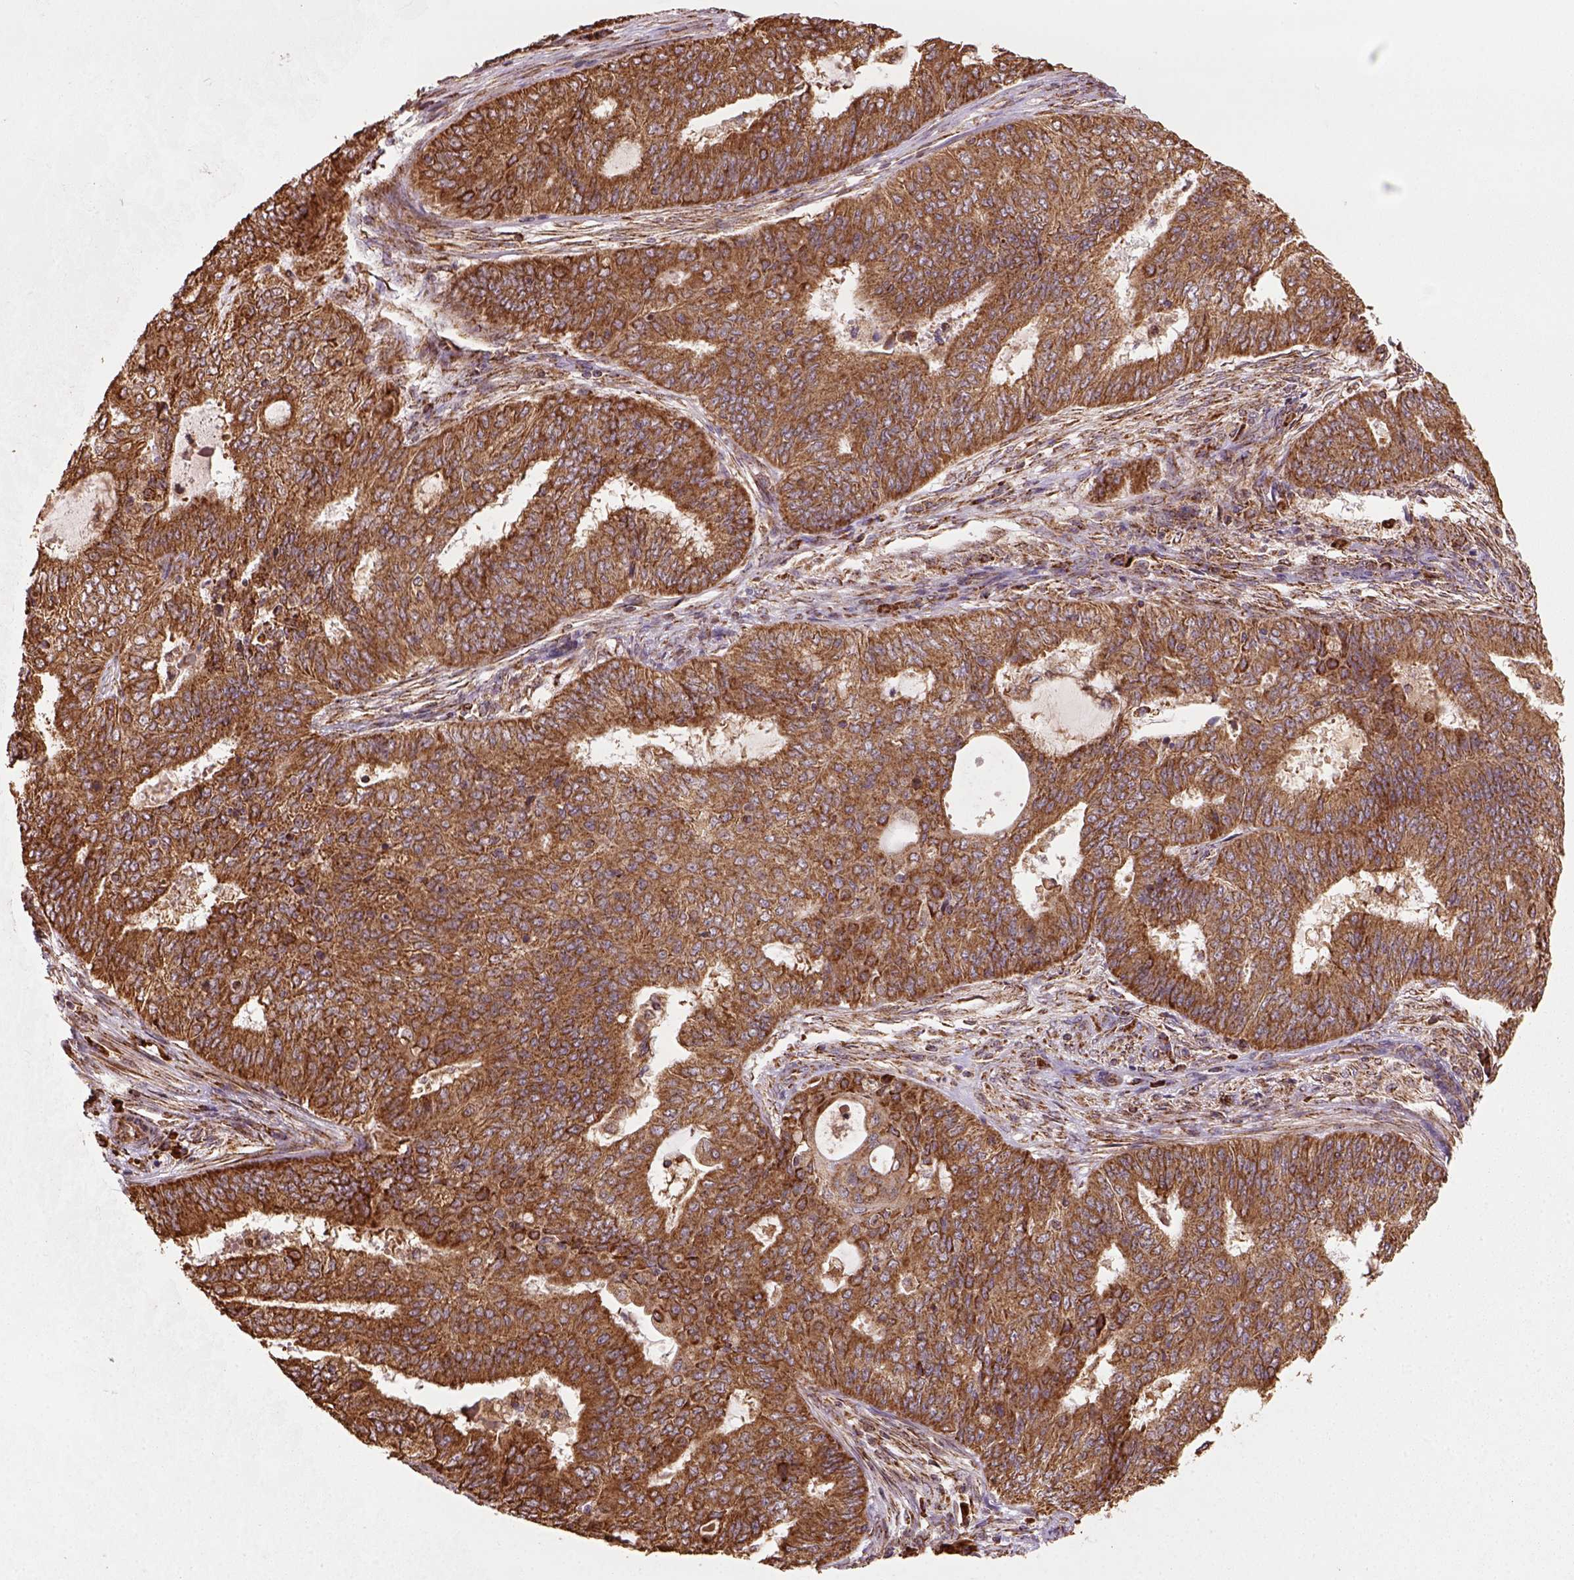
{"staining": {"intensity": "moderate", "quantity": ">75%", "location": "cytoplasmic/membranous"}, "tissue": "endometrial cancer", "cell_type": "Tumor cells", "image_type": "cancer", "snomed": [{"axis": "morphology", "description": "Adenocarcinoma, NOS"}, {"axis": "topography", "description": "Endometrium"}], "caption": "Immunohistochemical staining of human endometrial cancer (adenocarcinoma) exhibits moderate cytoplasmic/membranous protein positivity in about >75% of tumor cells.", "gene": "MAPK8IP3", "patient": {"sex": "female", "age": 62}}